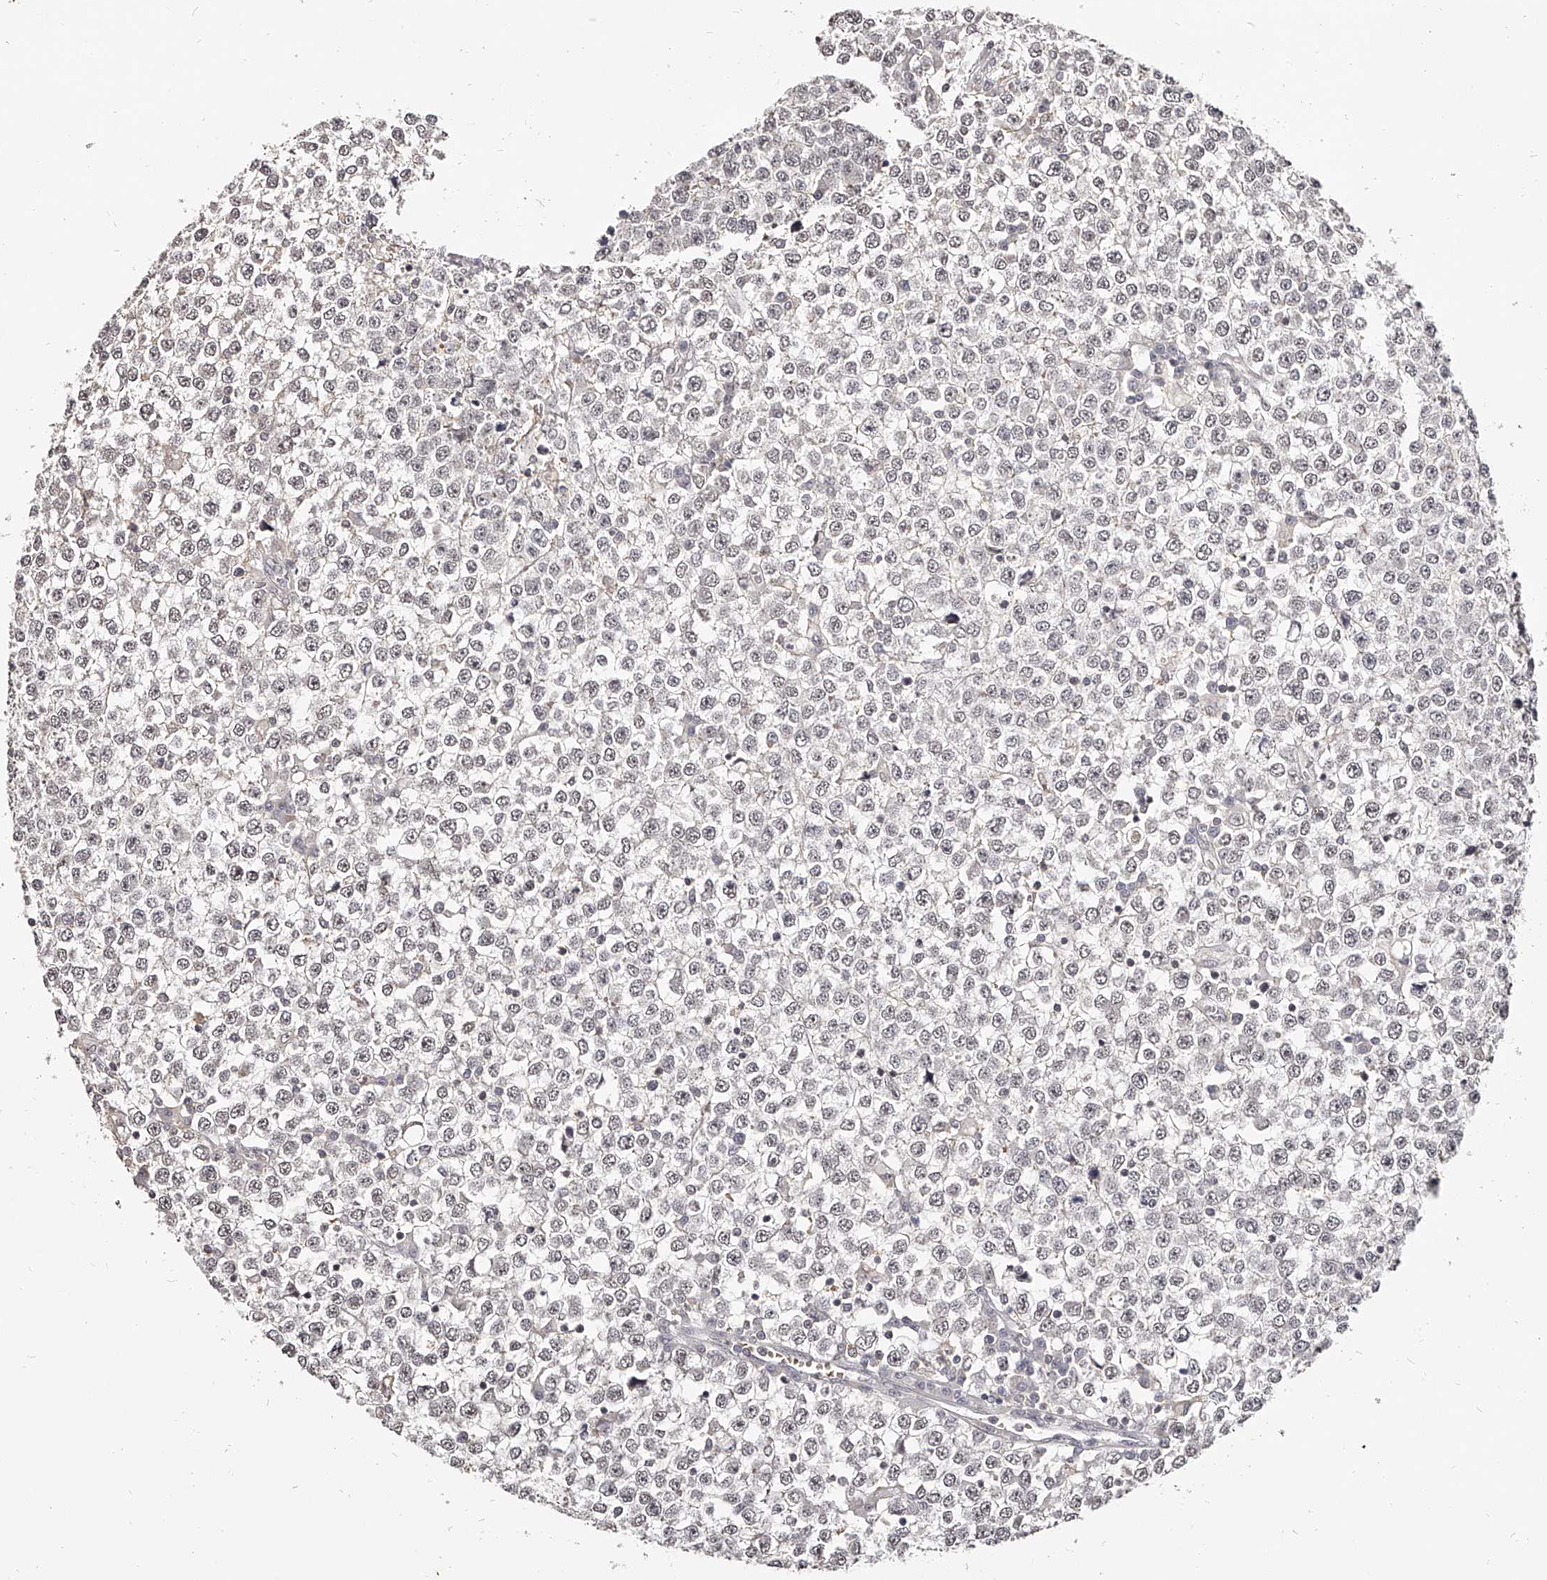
{"staining": {"intensity": "negative", "quantity": "none", "location": "none"}, "tissue": "testis cancer", "cell_type": "Tumor cells", "image_type": "cancer", "snomed": [{"axis": "morphology", "description": "Seminoma, NOS"}, {"axis": "topography", "description": "Testis"}], "caption": "An immunohistochemistry (IHC) micrograph of testis seminoma is shown. There is no staining in tumor cells of testis seminoma.", "gene": "ZNF789", "patient": {"sex": "male", "age": 65}}